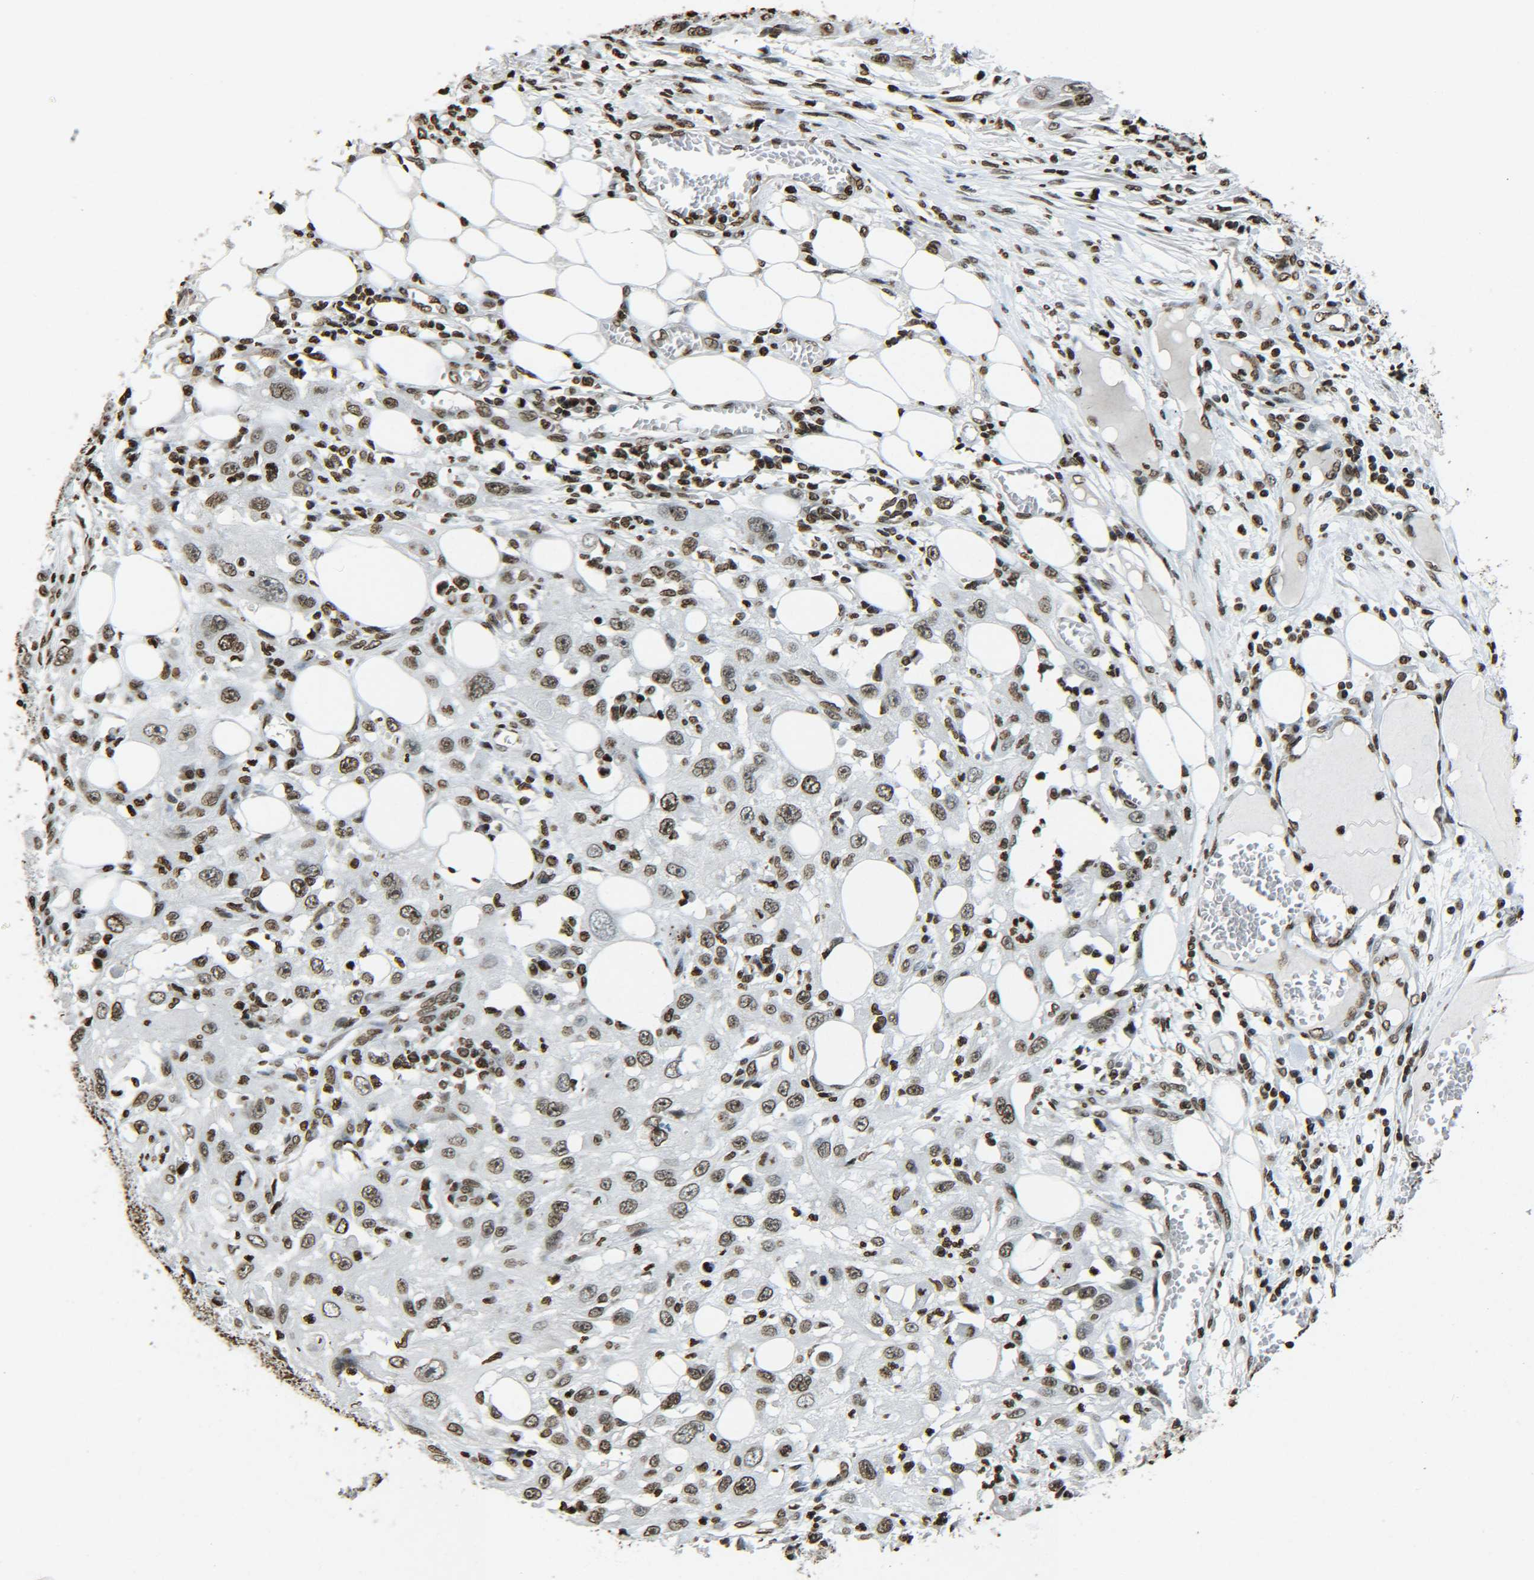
{"staining": {"intensity": "moderate", "quantity": ">75%", "location": "nuclear"}, "tissue": "skin cancer", "cell_type": "Tumor cells", "image_type": "cancer", "snomed": [{"axis": "morphology", "description": "Squamous cell carcinoma, NOS"}, {"axis": "topography", "description": "Skin"}], "caption": "Skin cancer (squamous cell carcinoma) stained with DAB immunohistochemistry (IHC) shows medium levels of moderate nuclear staining in approximately >75% of tumor cells. The protein is stained brown, and the nuclei are stained in blue (DAB IHC with brightfield microscopy, high magnification).", "gene": "H4C16", "patient": {"sex": "male", "age": 75}}